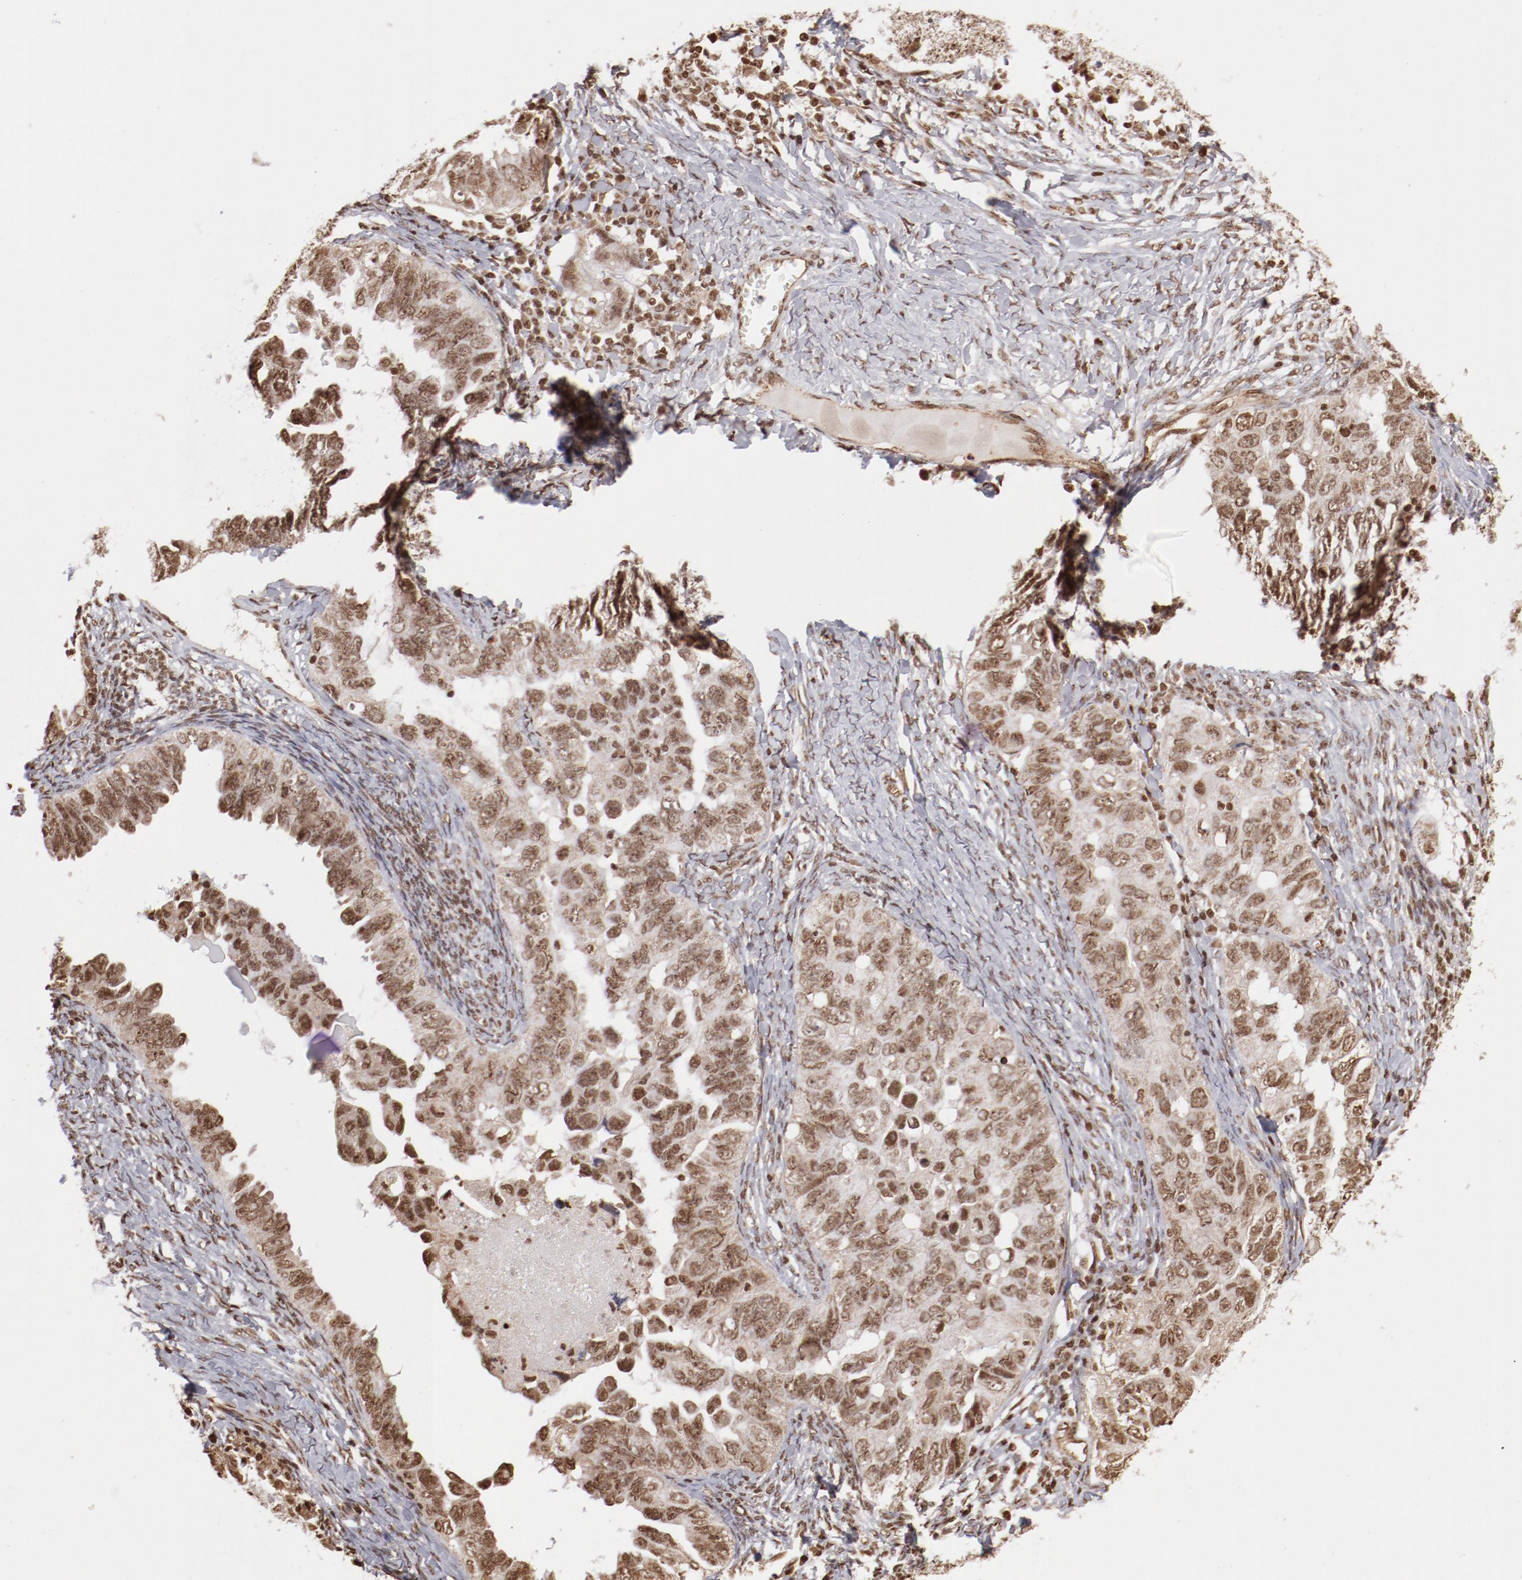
{"staining": {"intensity": "moderate", "quantity": ">75%", "location": "nuclear"}, "tissue": "ovarian cancer", "cell_type": "Tumor cells", "image_type": "cancer", "snomed": [{"axis": "morphology", "description": "Cystadenocarcinoma, serous, NOS"}, {"axis": "topography", "description": "Ovary"}], "caption": "Immunohistochemical staining of serous cystadenocarcinoma (ovarian) reveals moderate nuclear protein expression in about >75% of tumor cells. (Brightfield microscopy of DAB IHC at high magnification).", "gene": "ABL2", "patient": {"sex": "female", "age": 82}}